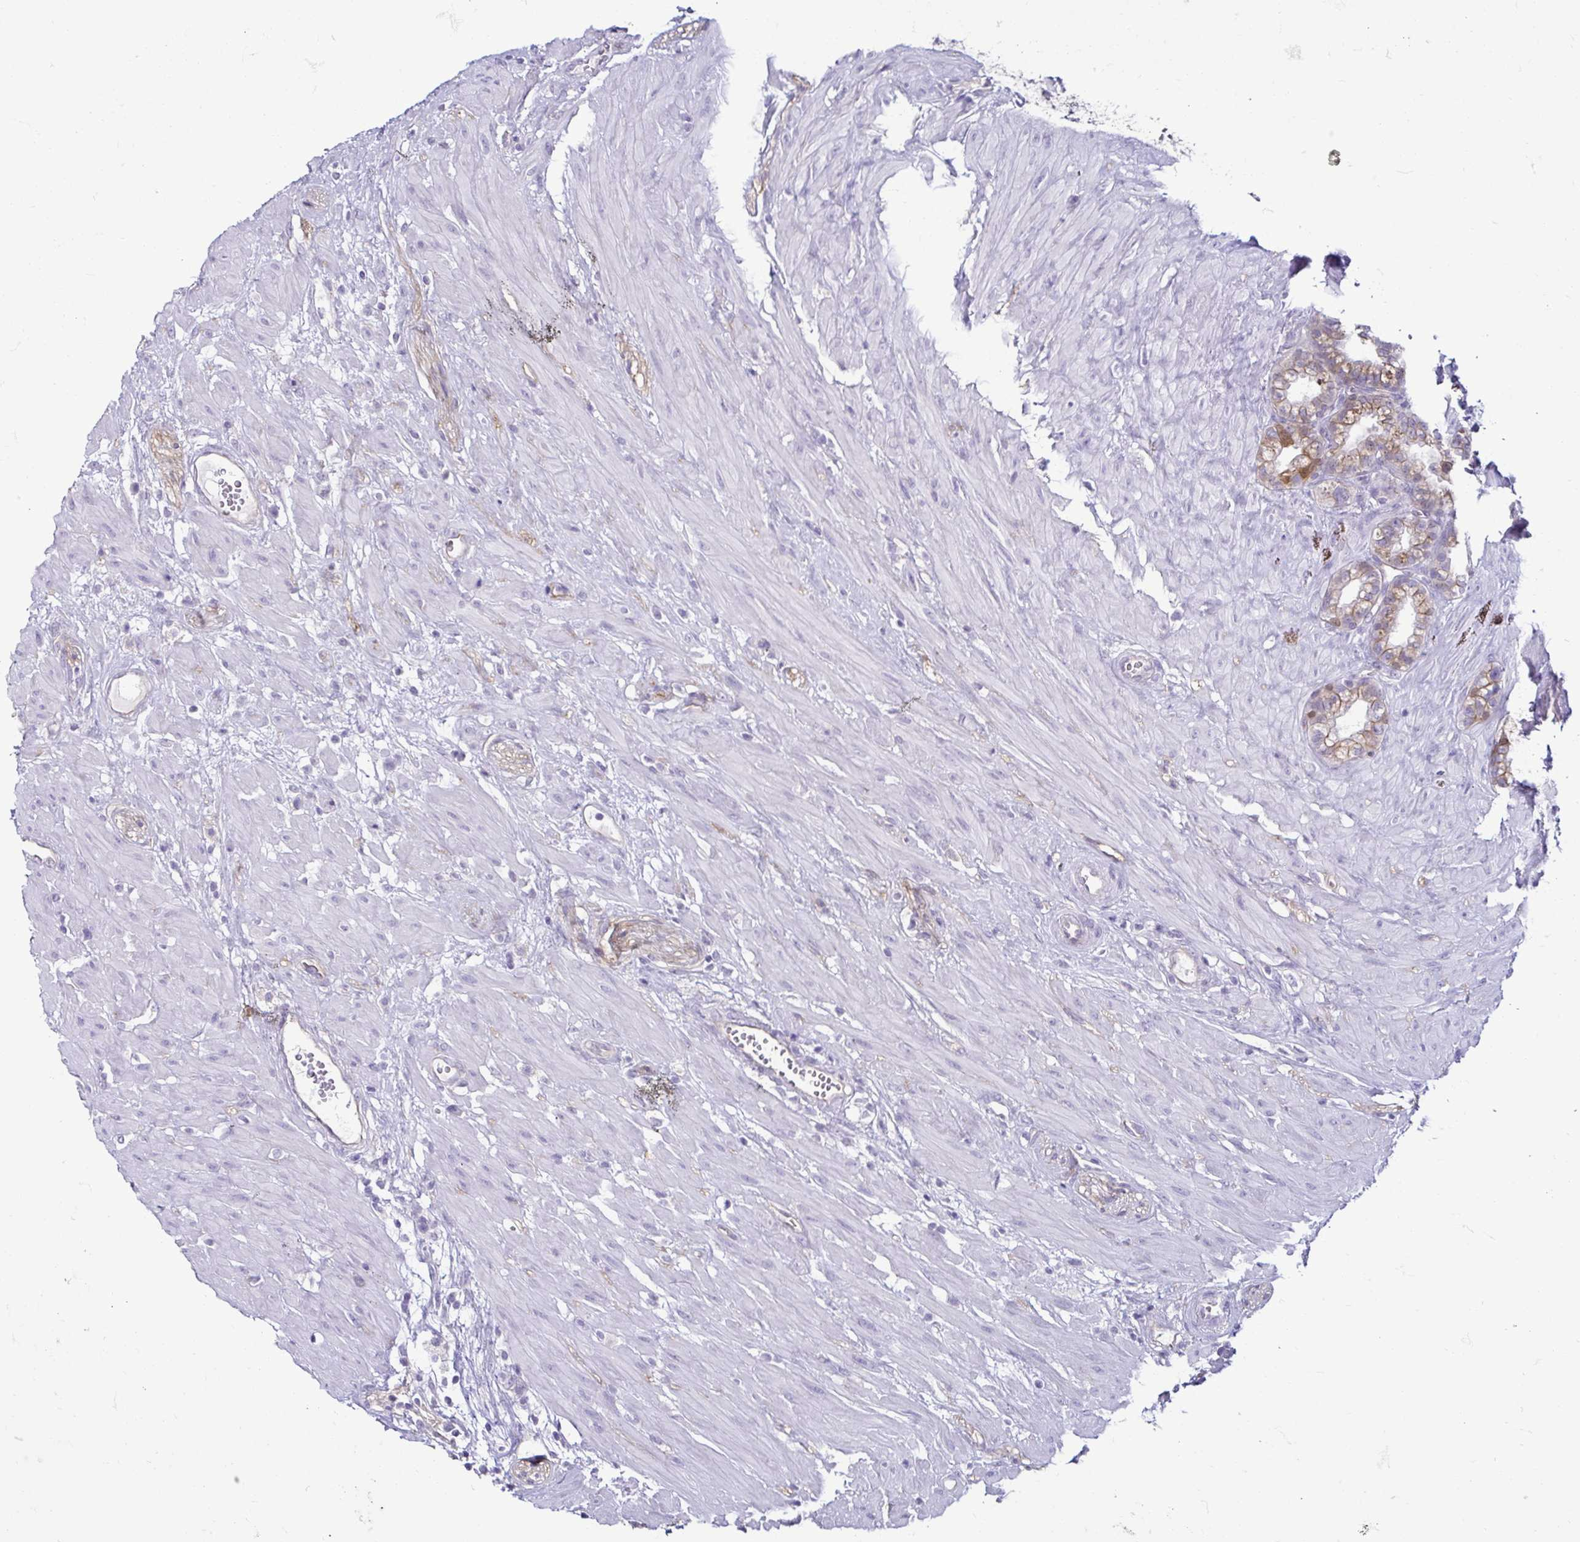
{"staining": {"intensity": "moderate", "quantity": "25%-75%", "location": "cytoplasmic/membranous,nuclear"}, "tissue": "seminal vesicle", "cell_type": "Glandular cells", "image_type": "normal", "snomed": [{"axis": "morphology", "description": "Normal tissue, NOS"}, {"axis": "topography", "description": "Seminal veicle"}], "caption": "Protein staining exhibits moderate cytoplasmic/membranous,nuclear staining in approximately 25%-75% of glandular cells in unremarkable seminal vesicle.", "gene": "CASP14", "patient": {"sex": "male", "age": 76}}